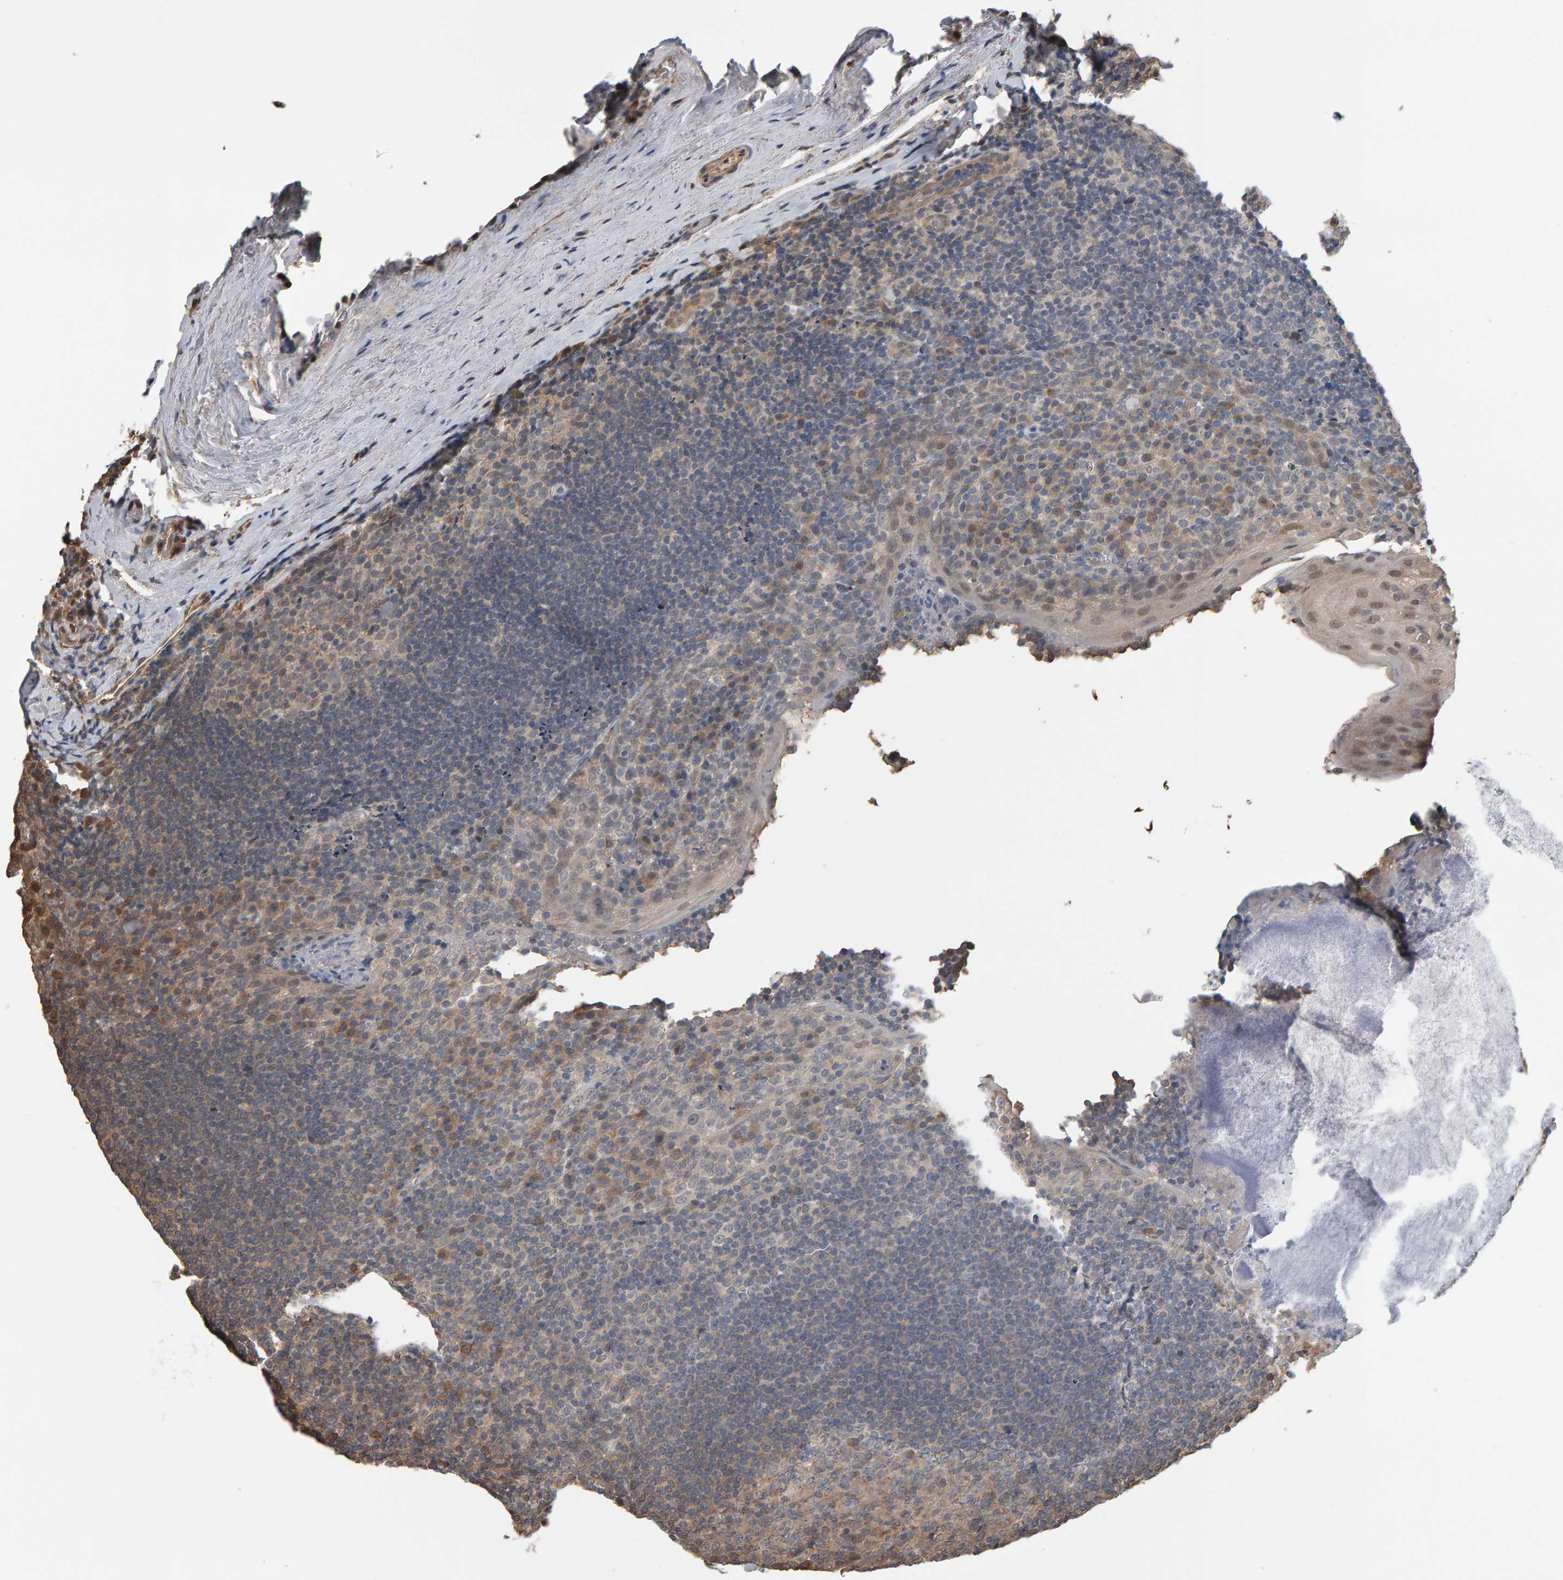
{"staining": {"intensity": "moderate", "quantity": "<25%", "location": "cytoplasmic/membranous"}, "tissue": "tonsil", "cell_type": "Germinal center cells", "image_type": "normal", "snomed": [{"axis": "morphology", "description": "Normal tissue, NOS"}, {"axis": "topography", "description": "Tonsil"}], "caption": "Brown immunohistochemical staining in normal human tonsil demonstrates moderate cytoplasmic/membranous positivity in approximately <25% of germinal center cells. Nuclei are stained in blue.", "gene": "COASY", "patient": {"sex": "male", "age": 37}}